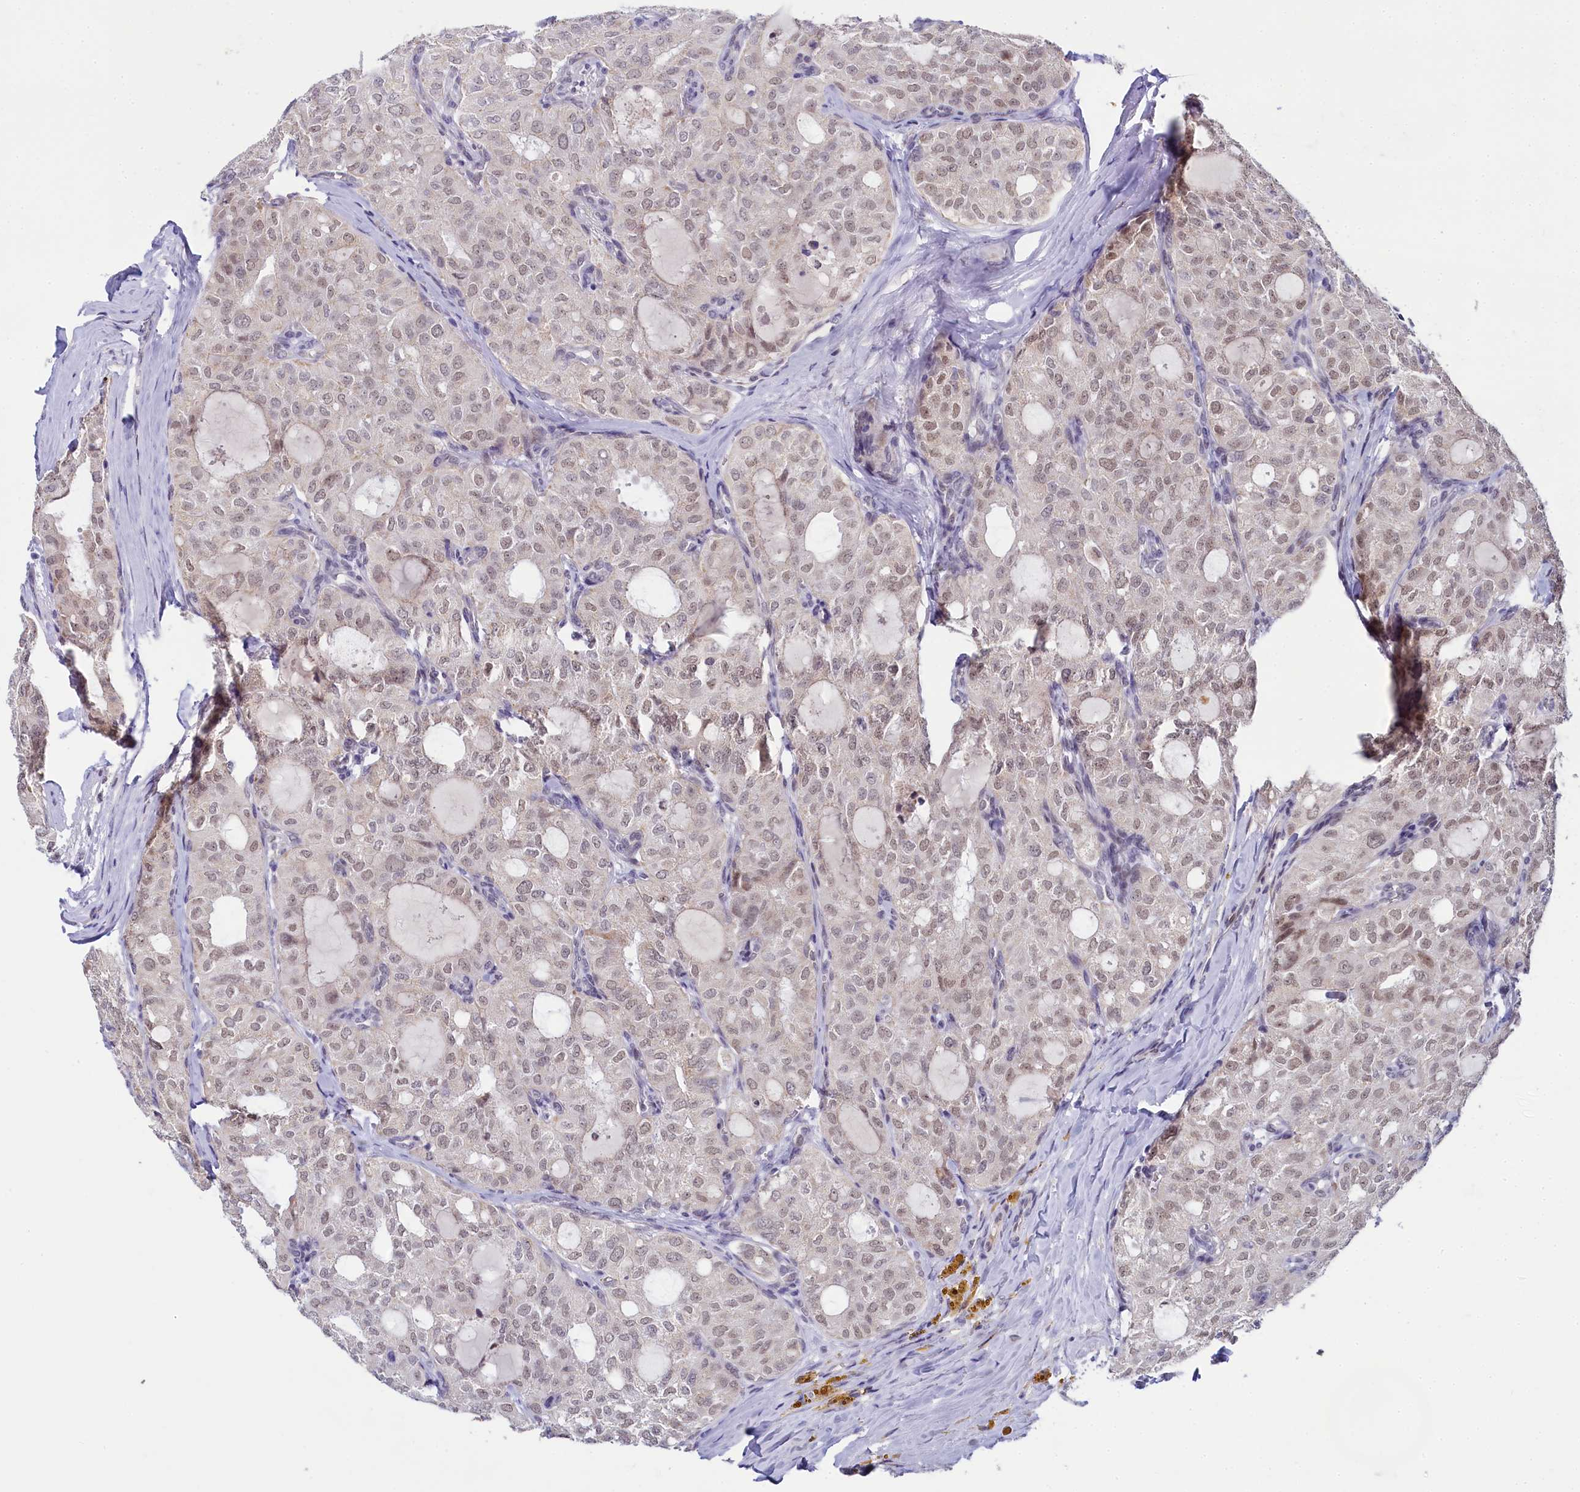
{"staining": {"intensity": "weak", "quantity": "25%-75%", "location": "nuclear"}, "tissue": "thyroid cancer", "cell_type": "Tumor cells", "image_type": "cancer", "snomed": [{"axis": "morphology", "description": "Follicular adenoma carcinoma, NOS"}, {"axis": "topography", "description": "Thyroid gland"}], "caption": "Brown immunohistochemical staining in follicular adenoma carcinoma (thyroid) demonstrates weak nuclear staining in approximately 25%-75% of tumor cells.", "gene": "PPHLN1", "patient": {"sex": "male", "age": 75}}